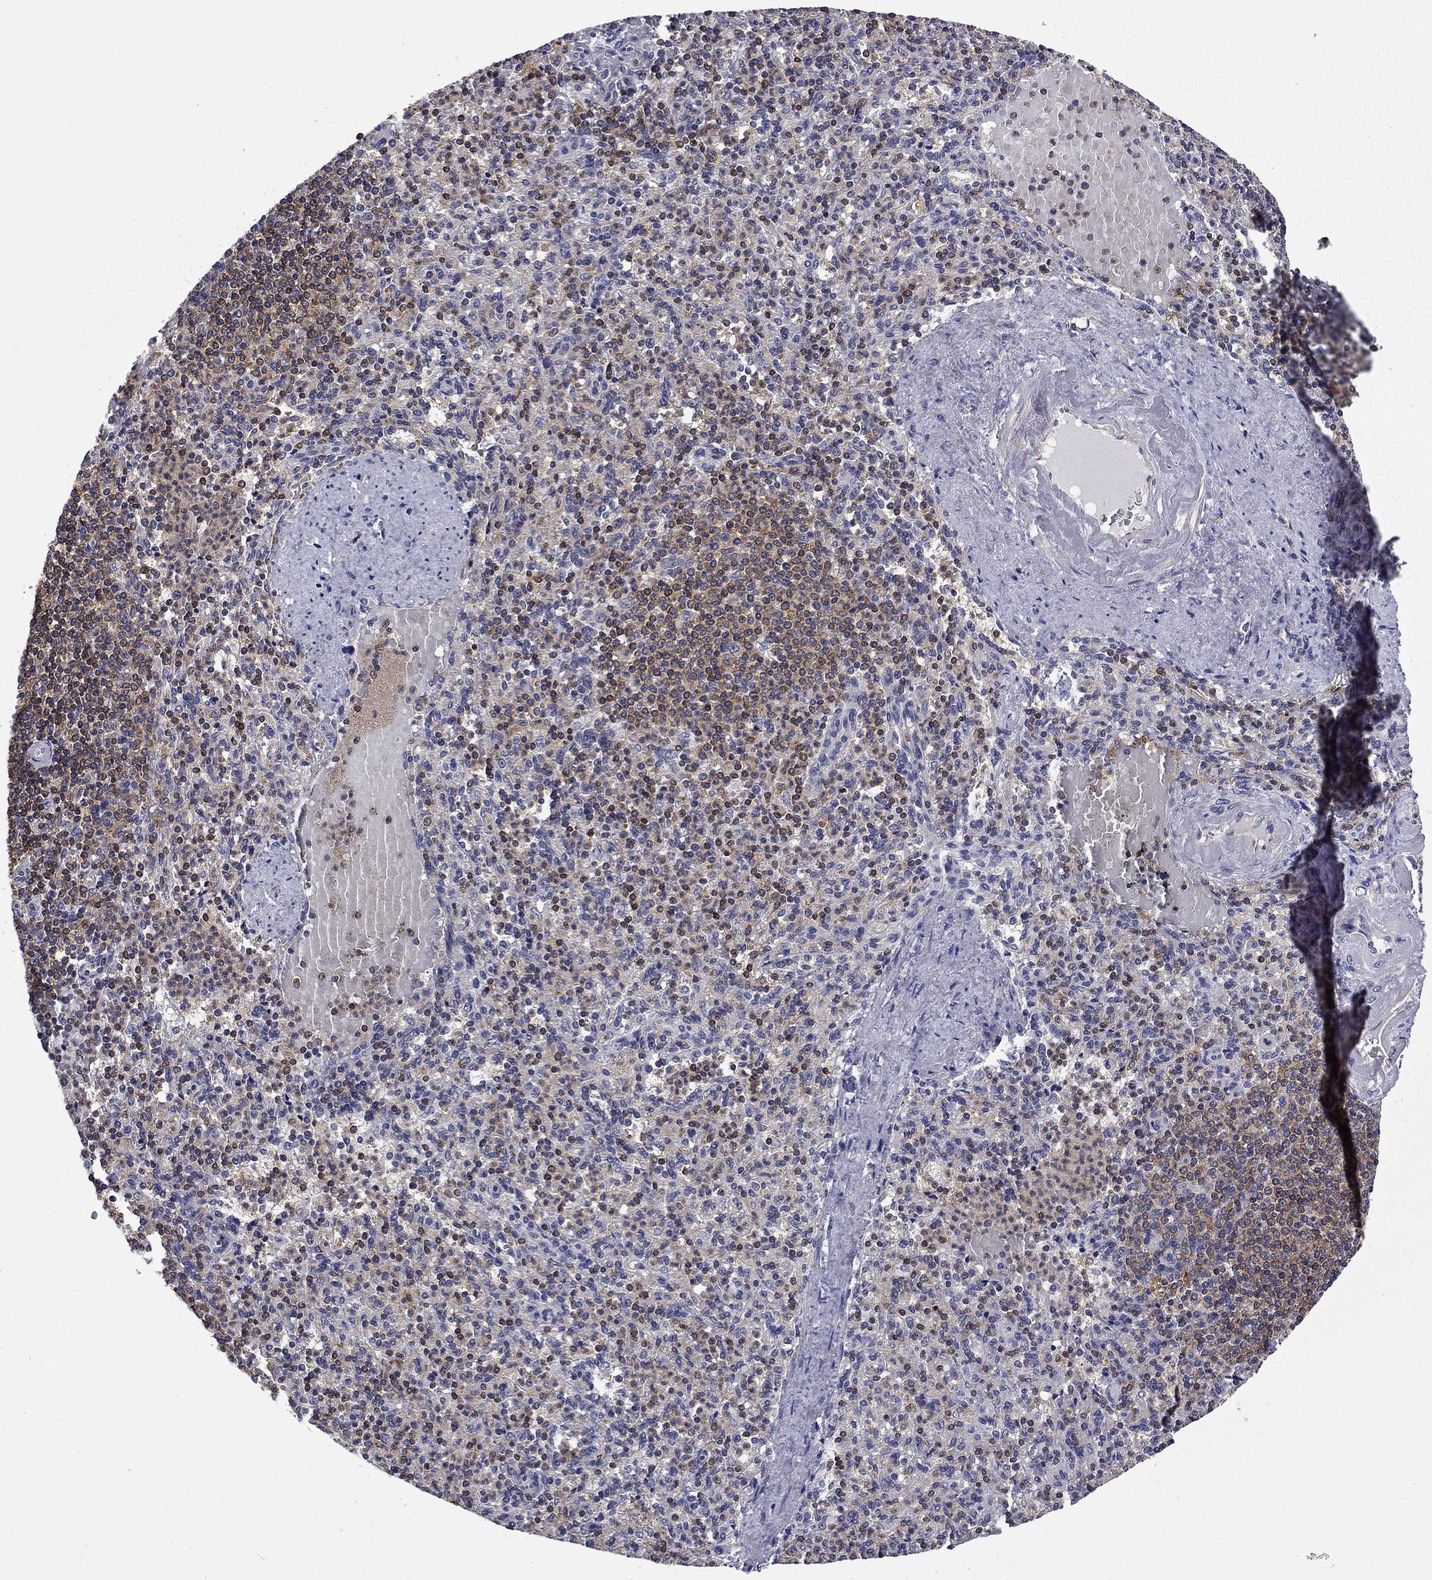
{"staining": {"intensity": "moderate", "quantity": "<25%", "location": "cytoplasmic/membranous"}, "tissue": "spleen", "cell_type": "Cells in red pulp", "image_type": "normal", "snomed": [{"axis": "morphology", "description": "Normal tissue, NOS"}, {"axis": "topography", "description": "Spleen"}], "caption": "Immunohistochemical staining of normal spleen reveals low levels of moderate cytoplasmic/membranous expression in approximately <25% of cells in red pulp. (DAB IHC, brown staining for protein, blue staining for nuclei).", "gene": "ARHGAP45", "patient": {"sex": "female", "age": 74}}